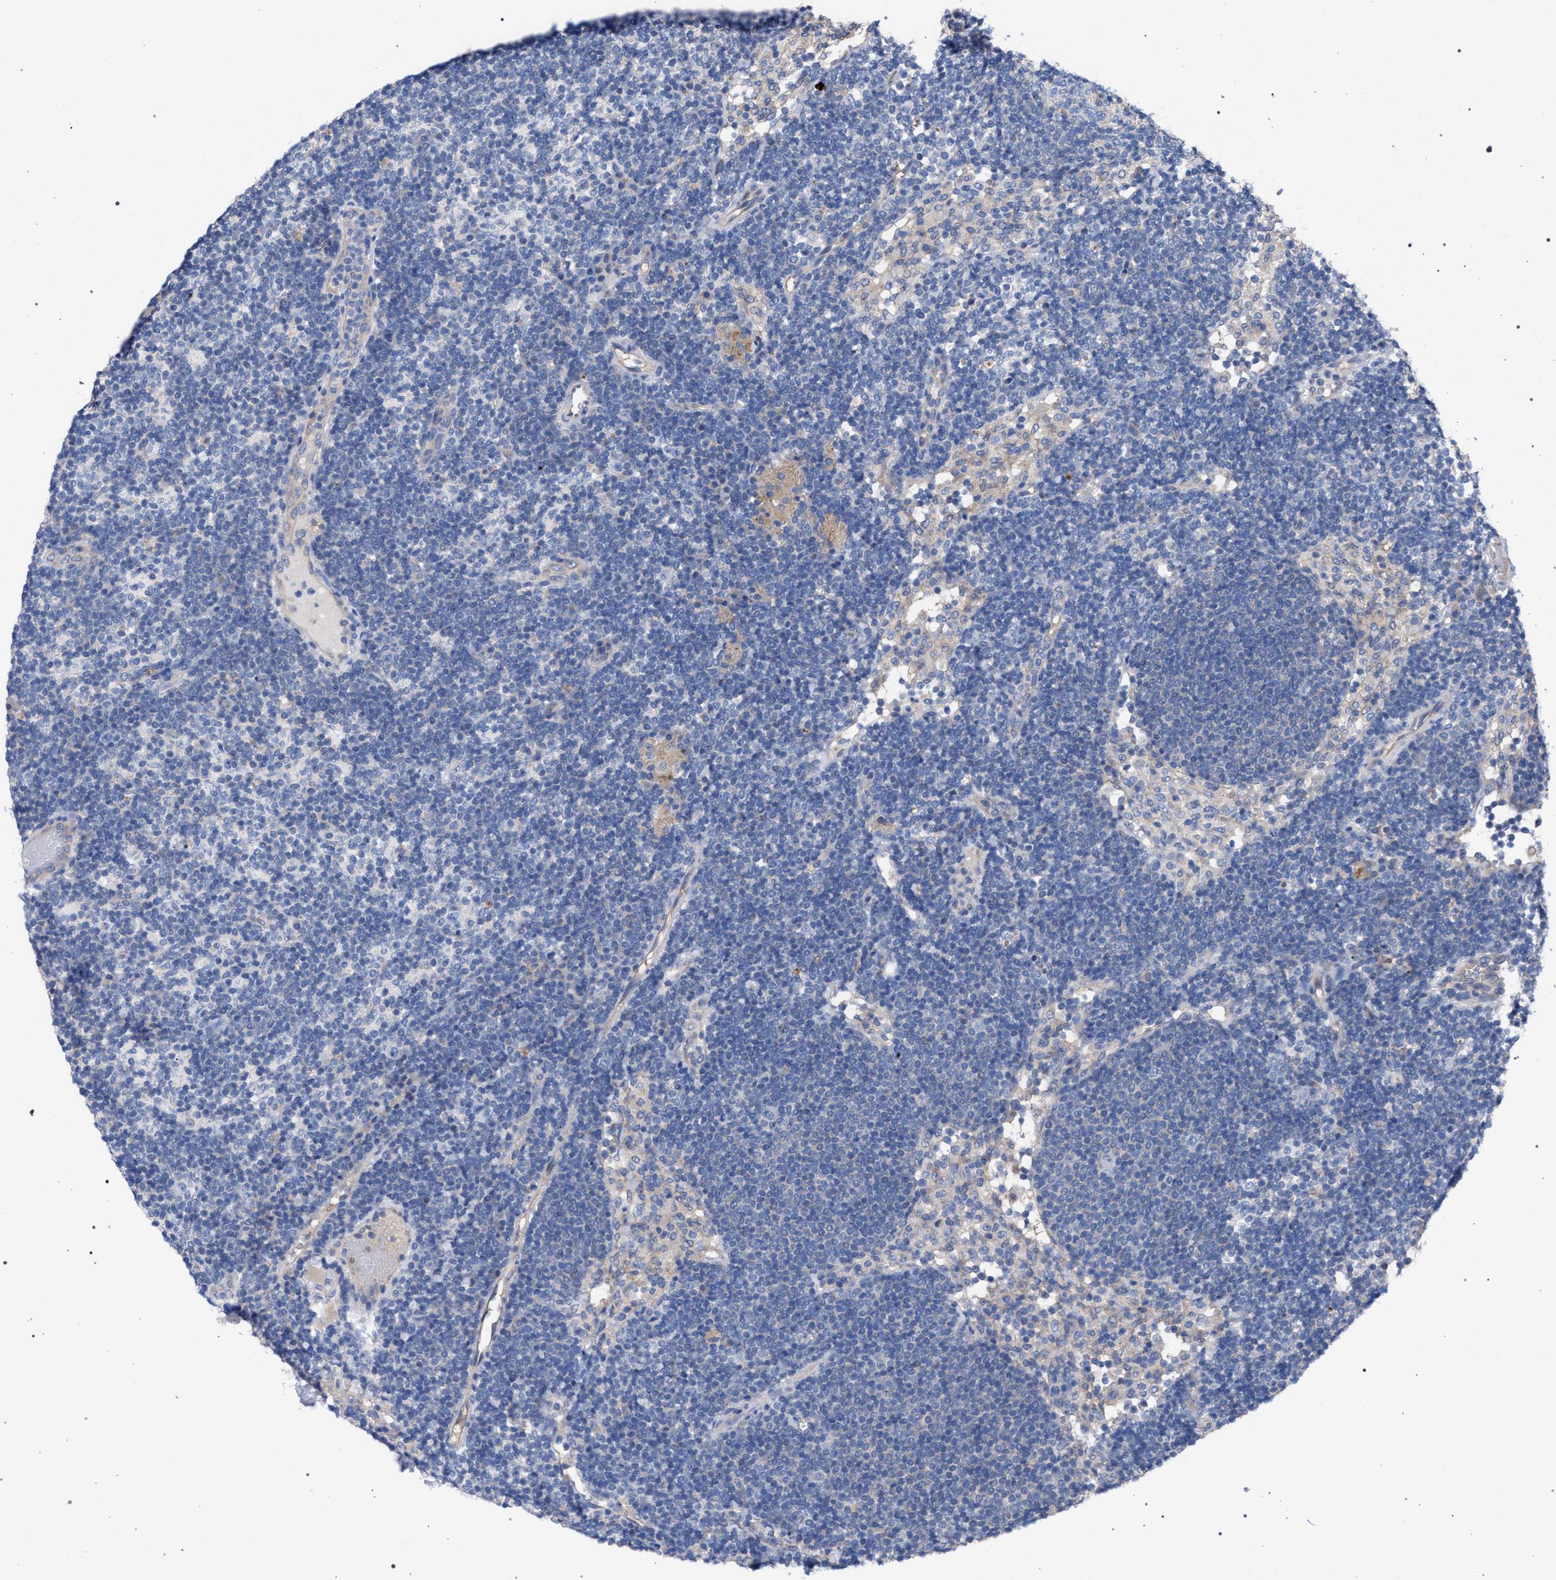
{"staining": {"intensity": "moderate", "quantity": "<25%", "location": "cytoplasmic/membranous"}, "tissue": "lymph node", "cell_type": "Germinal center cells", "image_type": "normal", "snomed": [{"axis": "morphology", "description": "Normal tissue, NOS"}, {"axis": "morphology", "description": "Carcinoid, malignant, NOS"}, {"axis": "topography", "description": "Lymph node"}], "caption": "Approximately <25% of germinal center cells in normal lymph node show moderate cytoplasmic/membranous protein staining as visualized by brown immunohistochemical staining.", "gene": "GMPR", "patient": {"sex": "male", "age": 47}}